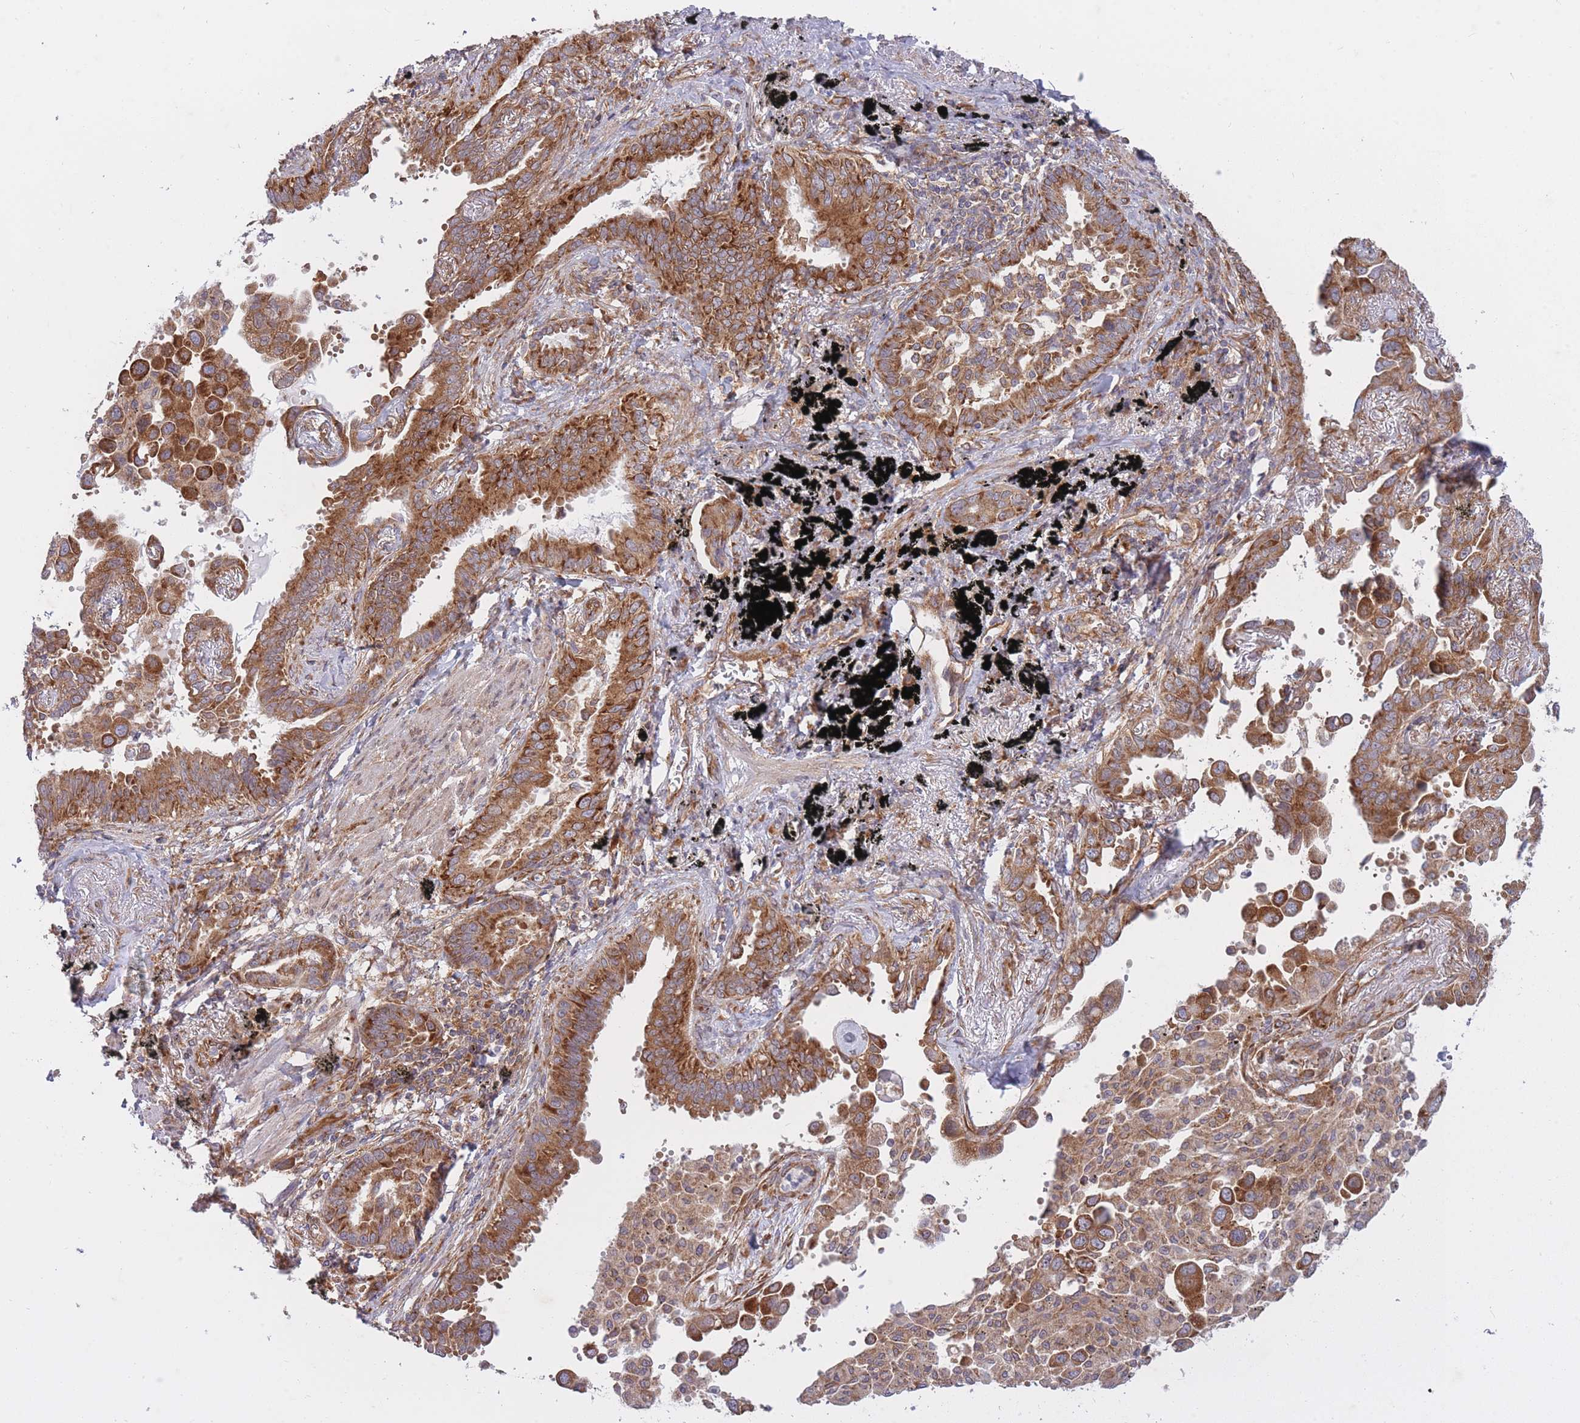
{"staining": {"intensity": "moderate", "quantity": ">75%", "location": "cytoplasmic/membranous"}, "tissue": "lung cancer", "cell_type": "Tumor cells", "image_type": "cancer", "snomed": [{"axis": "morphology", "description": "Adenocarcinoma, NOS"}, {"axis": "topography", "description": "Lung"}], "caption": "Immunohistochemical staining of human lung adenocarcinoma exhibits moderate cytoplasmic/membranous protein positivity in approximately >75% of tumor cells.", "gene": "CCDC124", "patient": {"sex": "male", "age": 67}}